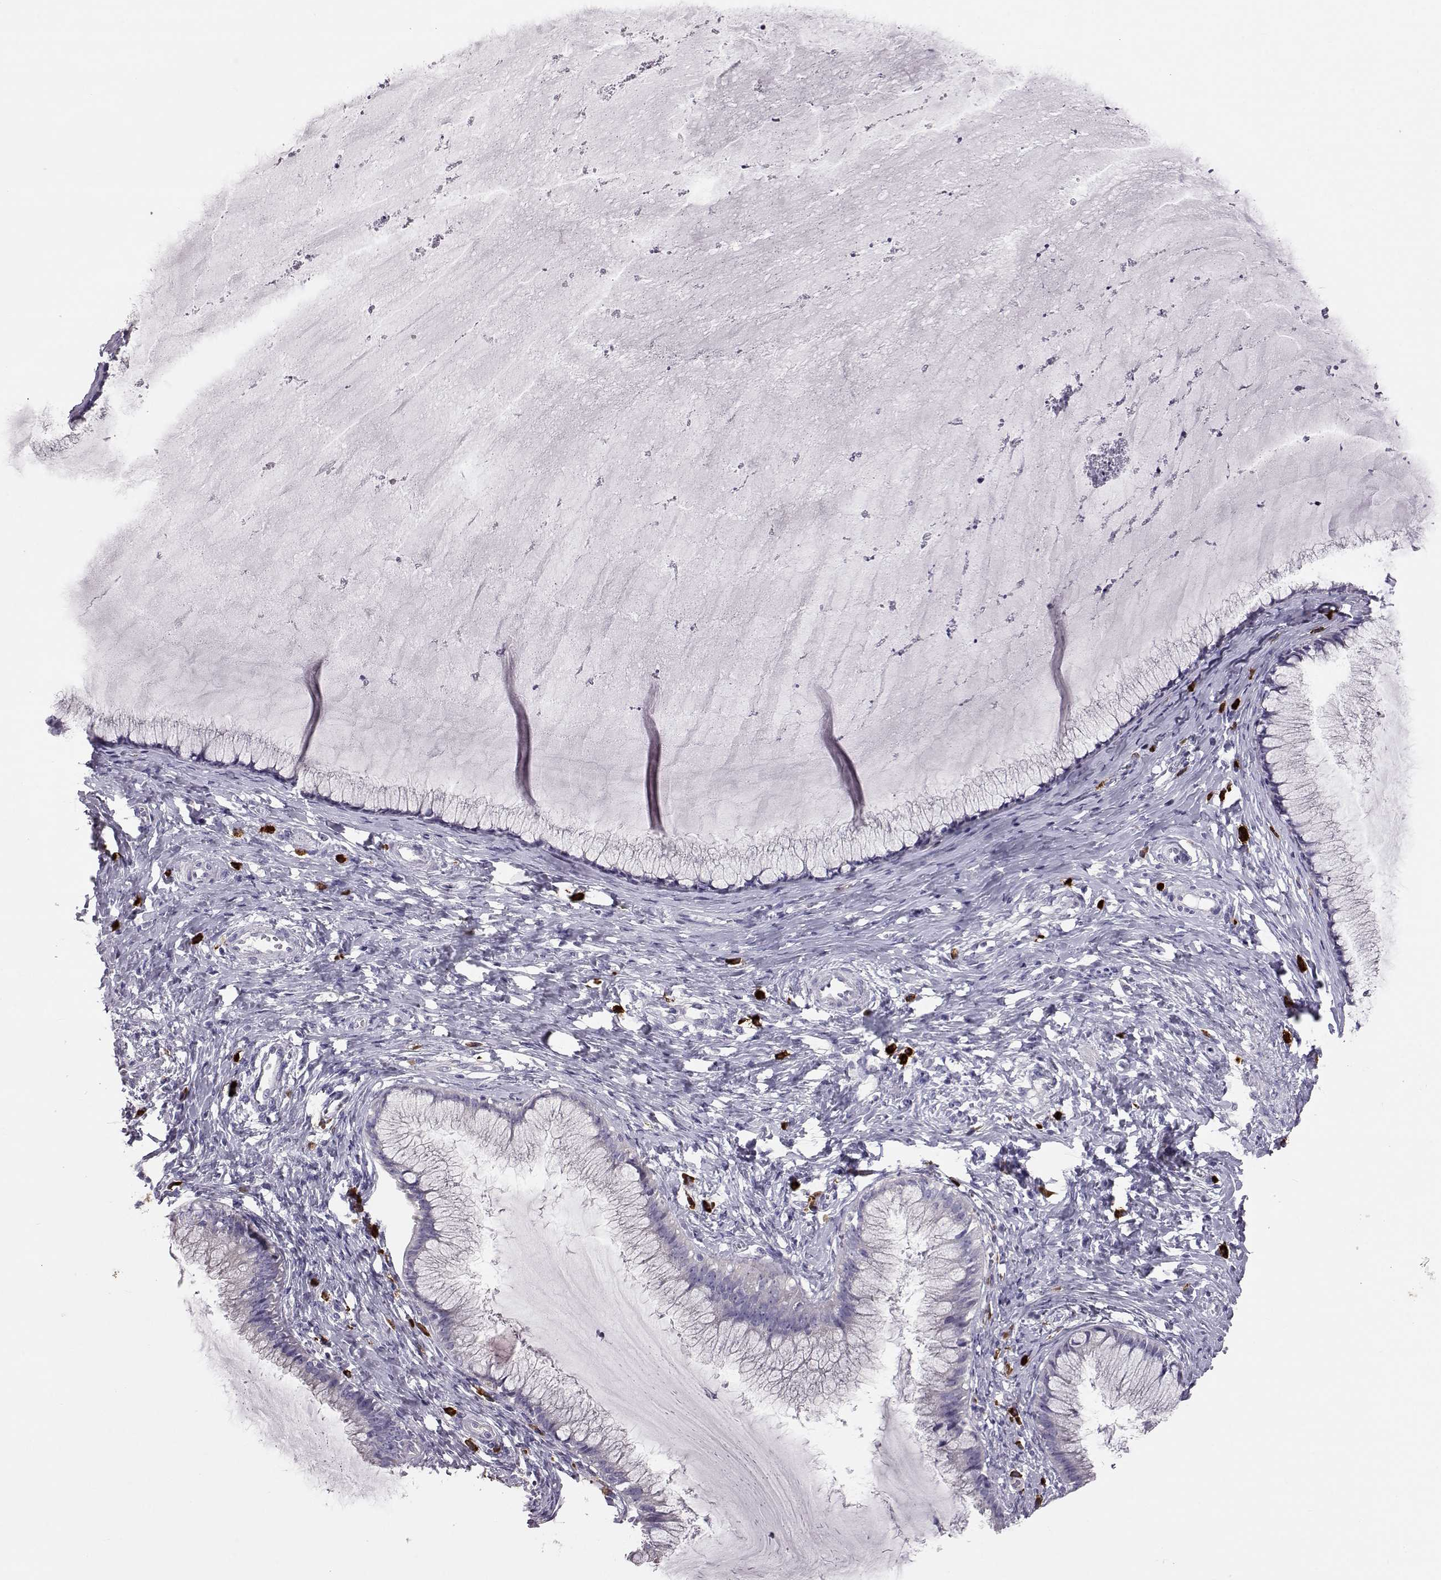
{"staining": {"intensity": "negative", "quantity": "none", "location": "none"}, "tissue": "cervical cancer", "cell_type": "Tumor cells", "image_type": "cancer", "snomed": [{"axis": "morphology", "description": "Squamous cell carcinoma, NOS"}, {"axis": "topography", "description": "Cervix"}], "caption": "DAB (3,3'-diaminobenzidine) immunohistochemical staining of human cervical cancer exhibits no significant positivity in tumor cells. Nuclei are stained in blue.", "gene": "ADGRG5", "patient": {"sex": "female", "age": 36}}